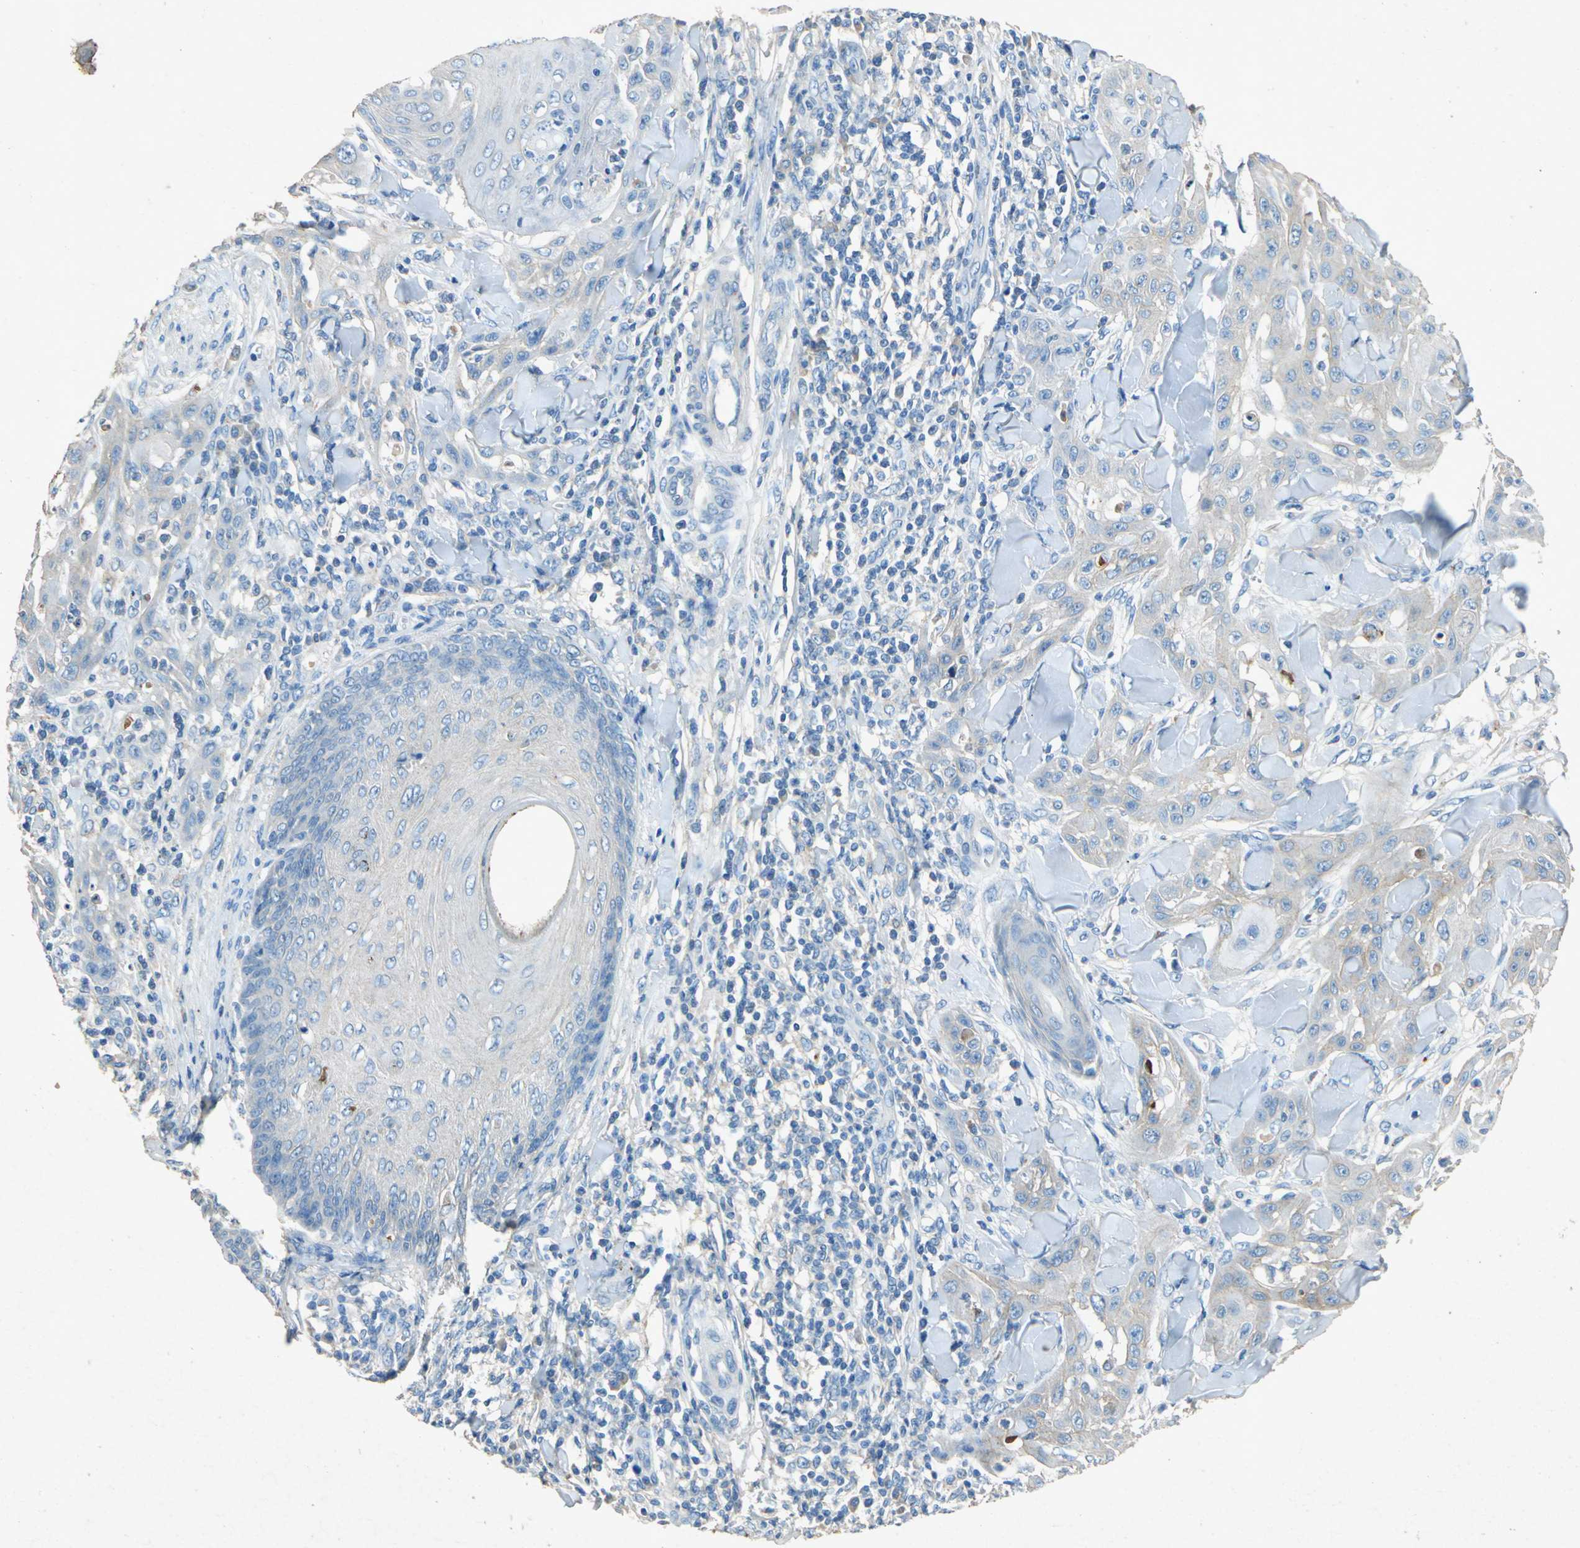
{"staining": {"intensity": "weak", "quantity": ">75%", "location": "cytoplasmic/membranous"}, "tissue": "skin cancer", "cell_type": "Tumor cells", "image_type": "cancer", "snomed": [{"axis": "morphology", "description": "Squamous cell carcinoma, NOS"}, {"axis": "topography", "description": "Skin"}], "caption": "Tumor cells display low levels of weak cytoplasmic/membranous staining in about >75% of cells in human skin cancer.", "gene": "ADAMTS5", "patient": {"sex": "male", "age": 24}}